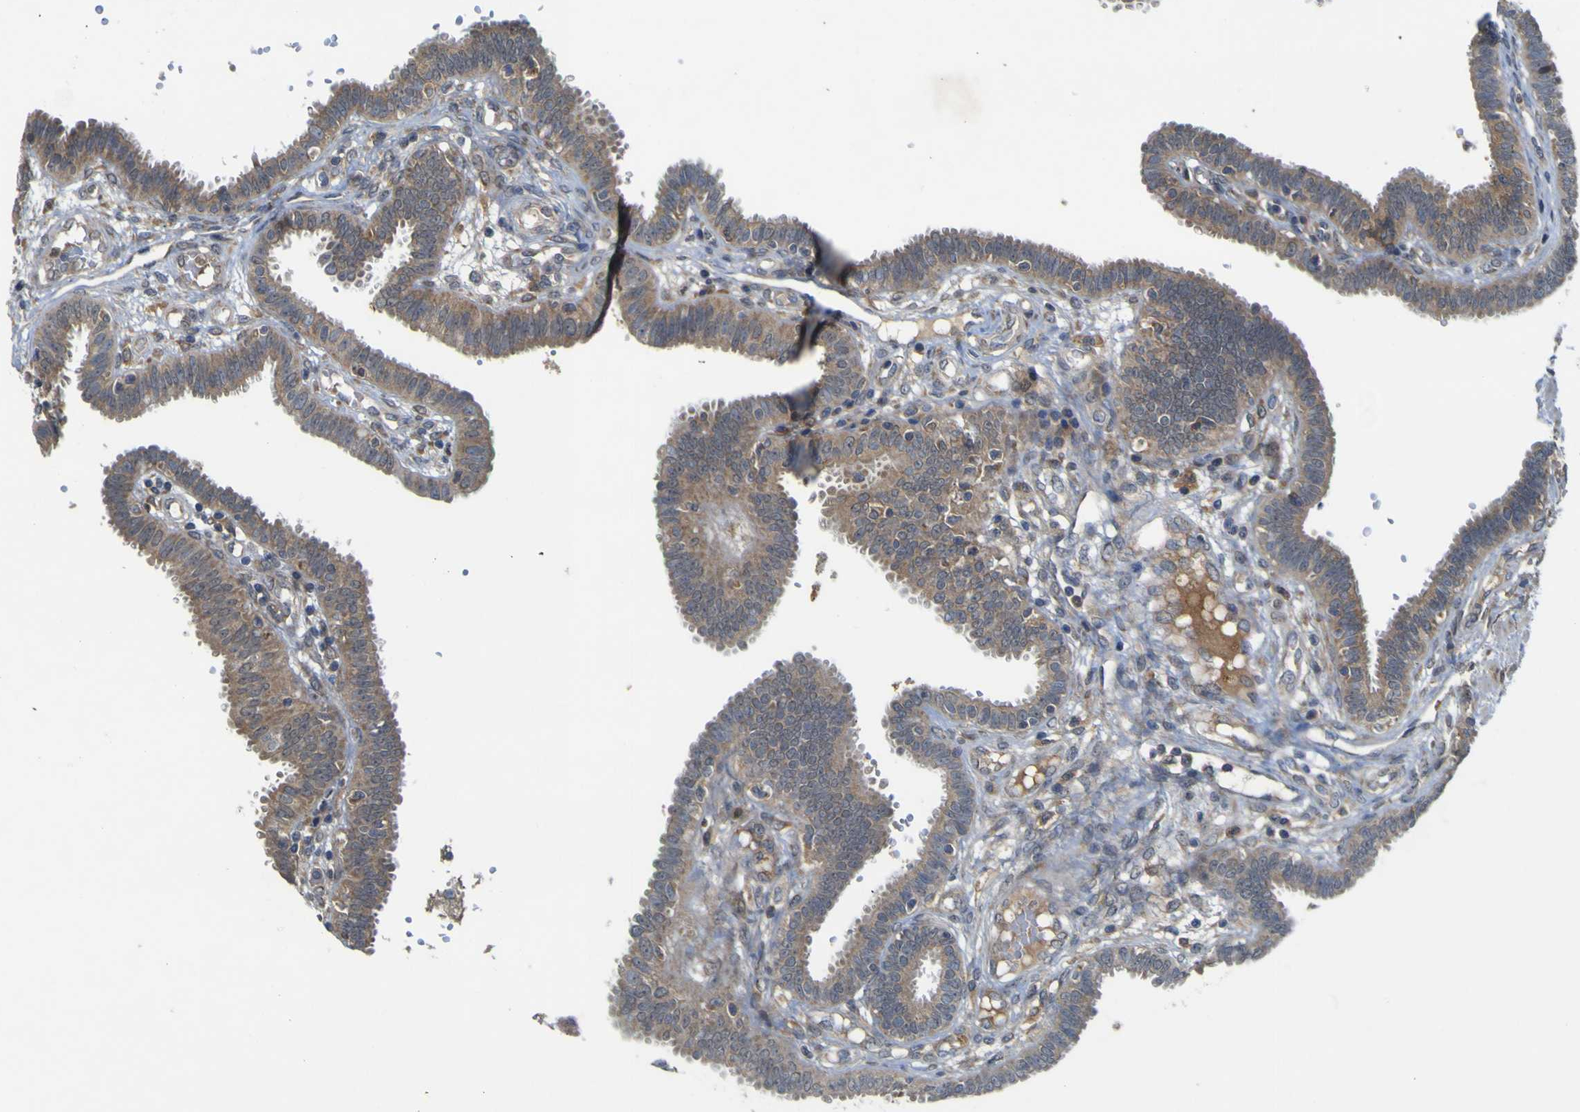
{"staining": {"intensity": "moderate", "quantity": ">75%", "location": "cytoplasmic/membranous"}, "tissue": "fallopian tube", "cell_type": "Glandular cells", "image_type": "normal", "snomed": [{"axis": "morphology", "description": "Normal tissue, NOS"}, {"axis": "topography", "description": "Fallopian tube"}], "caption": "This is an image of immunohistochemistry (IHC) staining of benign fallopian tube, which shows moderate staining in the cytoplasmic/membranous of glandular cells.", "gene": "IRAK2", "patient": {"sex": "female", "age": 32}}